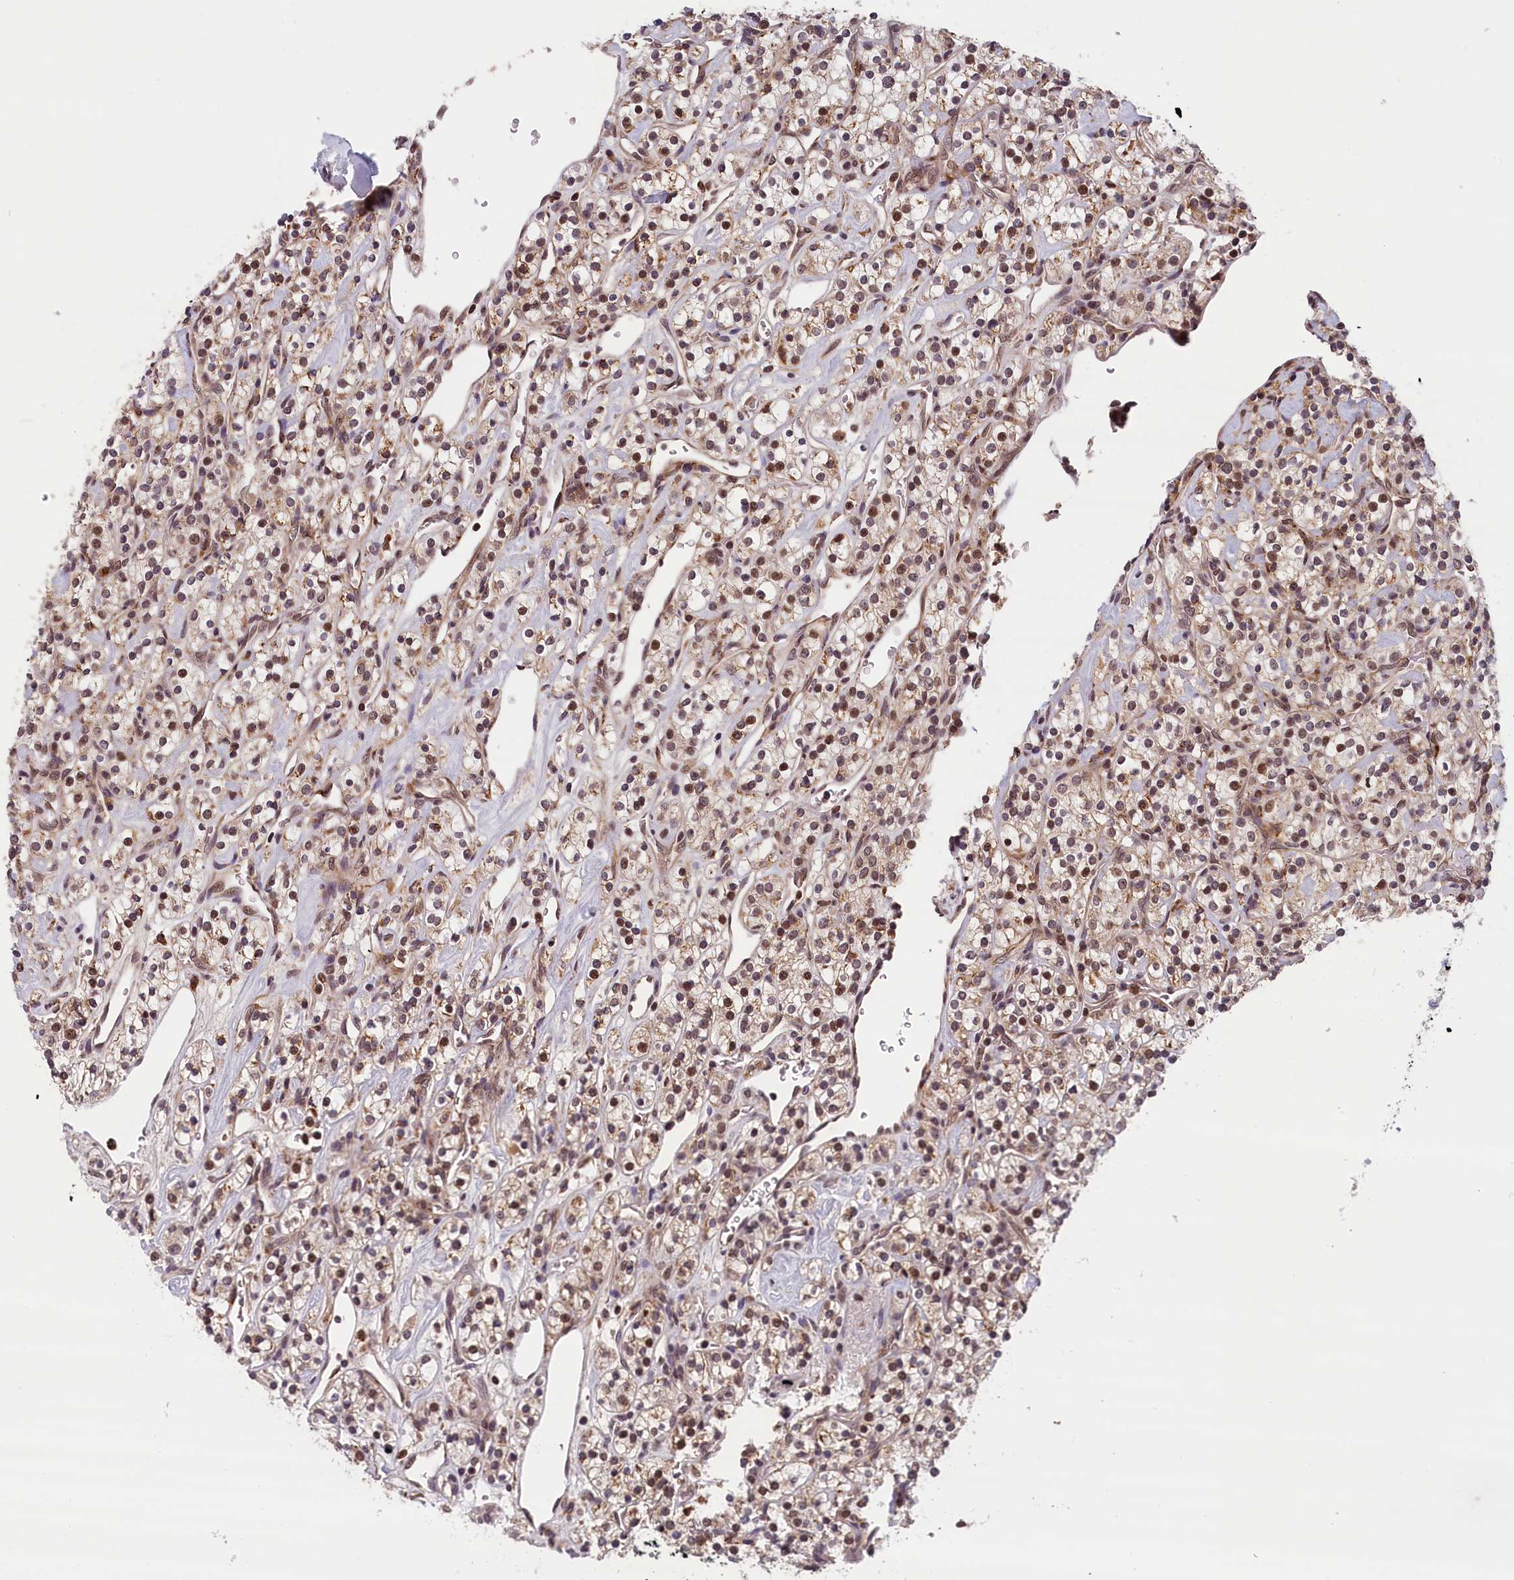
{"staining": {"intensity": "moderate", "quantity": ">75%", "location": "nuclear"}, "tissue": "renal cancer", "cell_type": "Tumor cells", "image_type": "cancer", "snomed": [{"axis": "morphology", "description": "Adenocarcinoma, NOS"}, {"axis": "topography", "description": "Kidney"}], "caption": "Renal cancer tissue exhibits moderate nuclear positivity in approximately >75% of tumor cells, visualized by immunohistochemistry. (brown staining indicates protein expression, while blue staining denotes nuclei).", "gene": "KCNK6", "patient": {"sex": "male", "age": 77}}